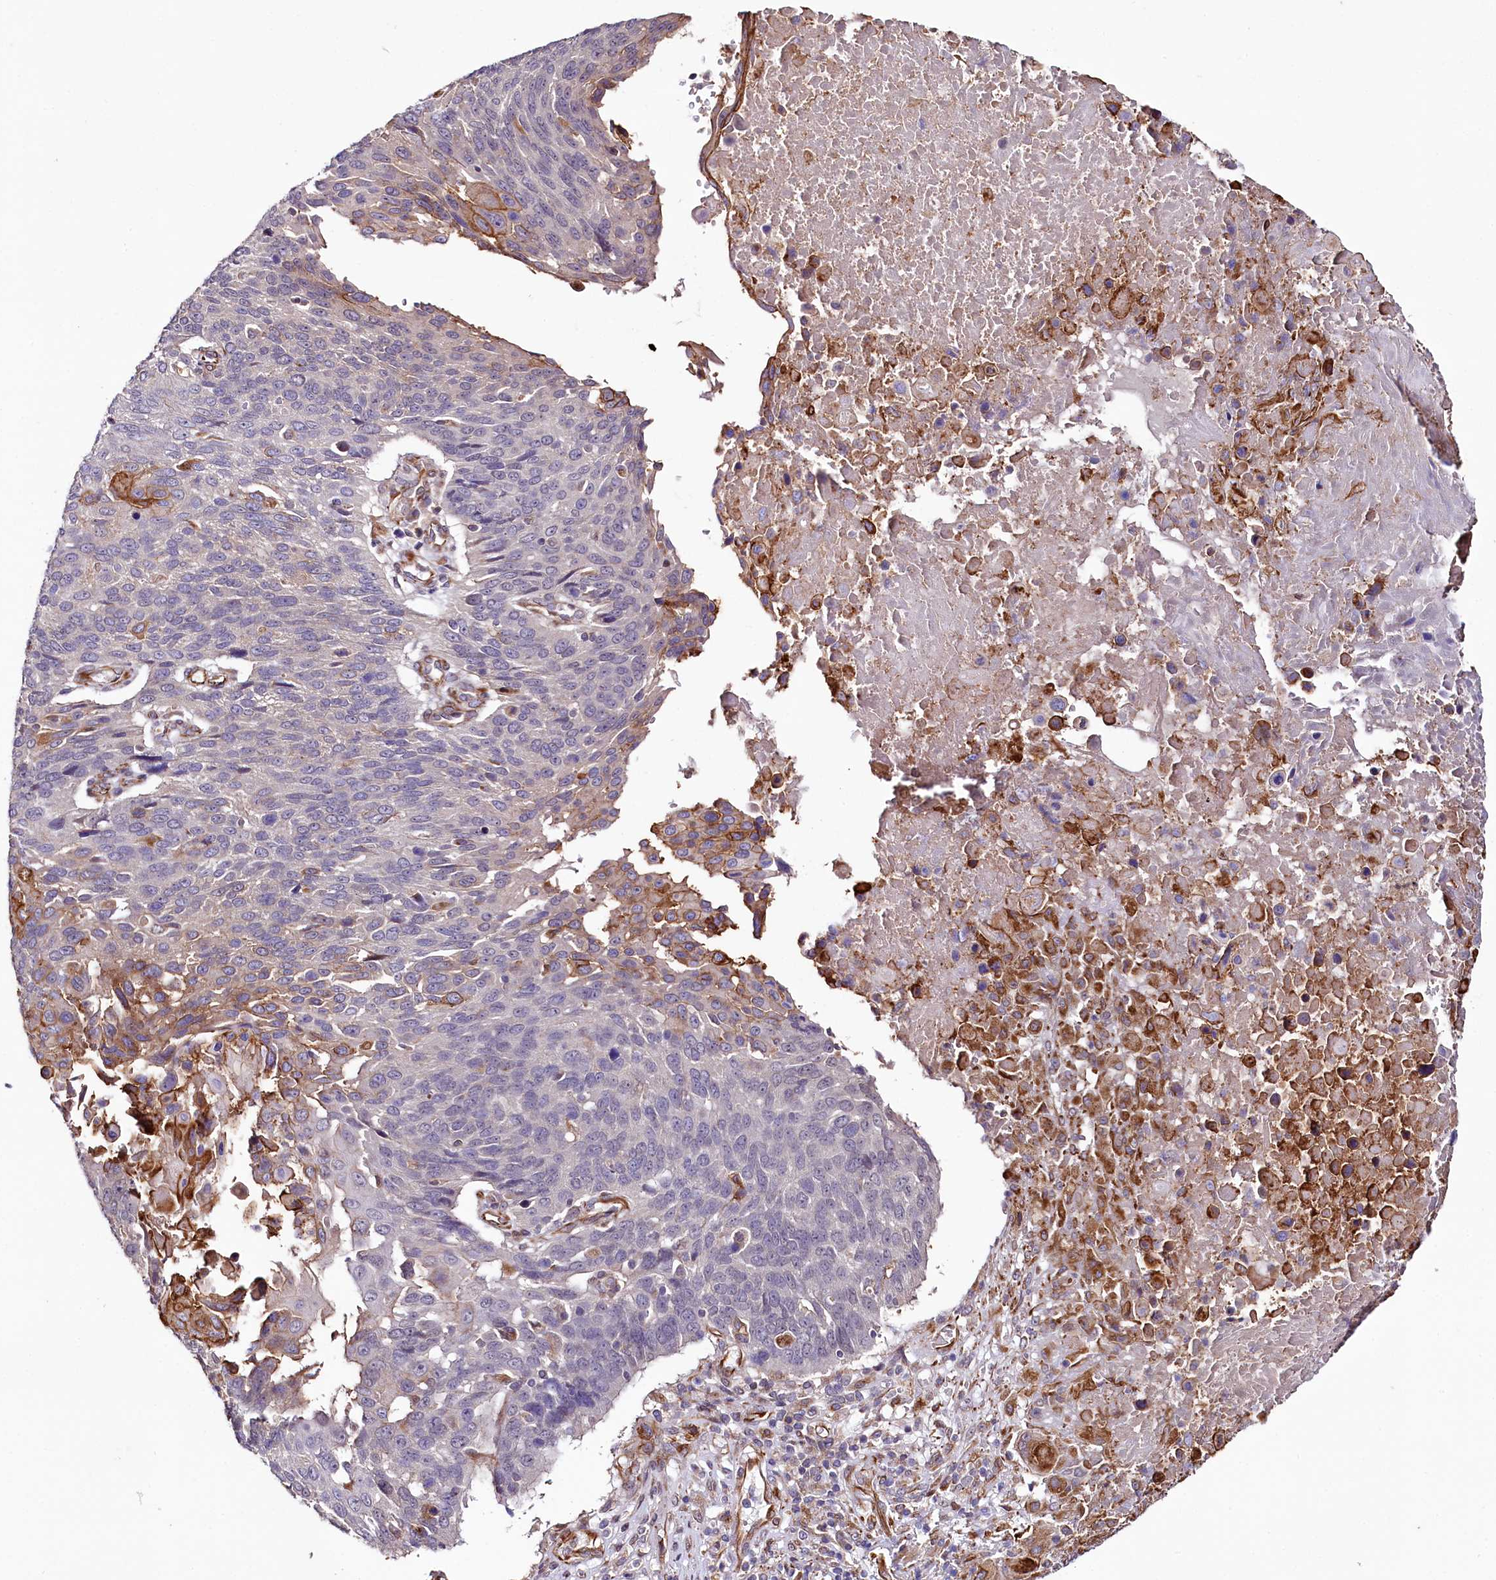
{"staining": {"intensity": "moderate", "quantity": "<25%", "location": "cytoplasmic/membranous"}, "tissue": "lung cancer", "cell_type": "Tumor cells", "image_type": "cancer", "snomed": [{"axis": "morphology", "description": "Squamous cell carcinoma, NOS"}, {"axis": "topography", "description": "Lung"}], "caption": "This is a micrograph of IHC staining of lung squamous cell carcinoma, which shows moderate staining in the cytoplasmic/membranous of tumor cells.", "gene": "TTC12", "patient": {"sex": "male", "age": 66}}